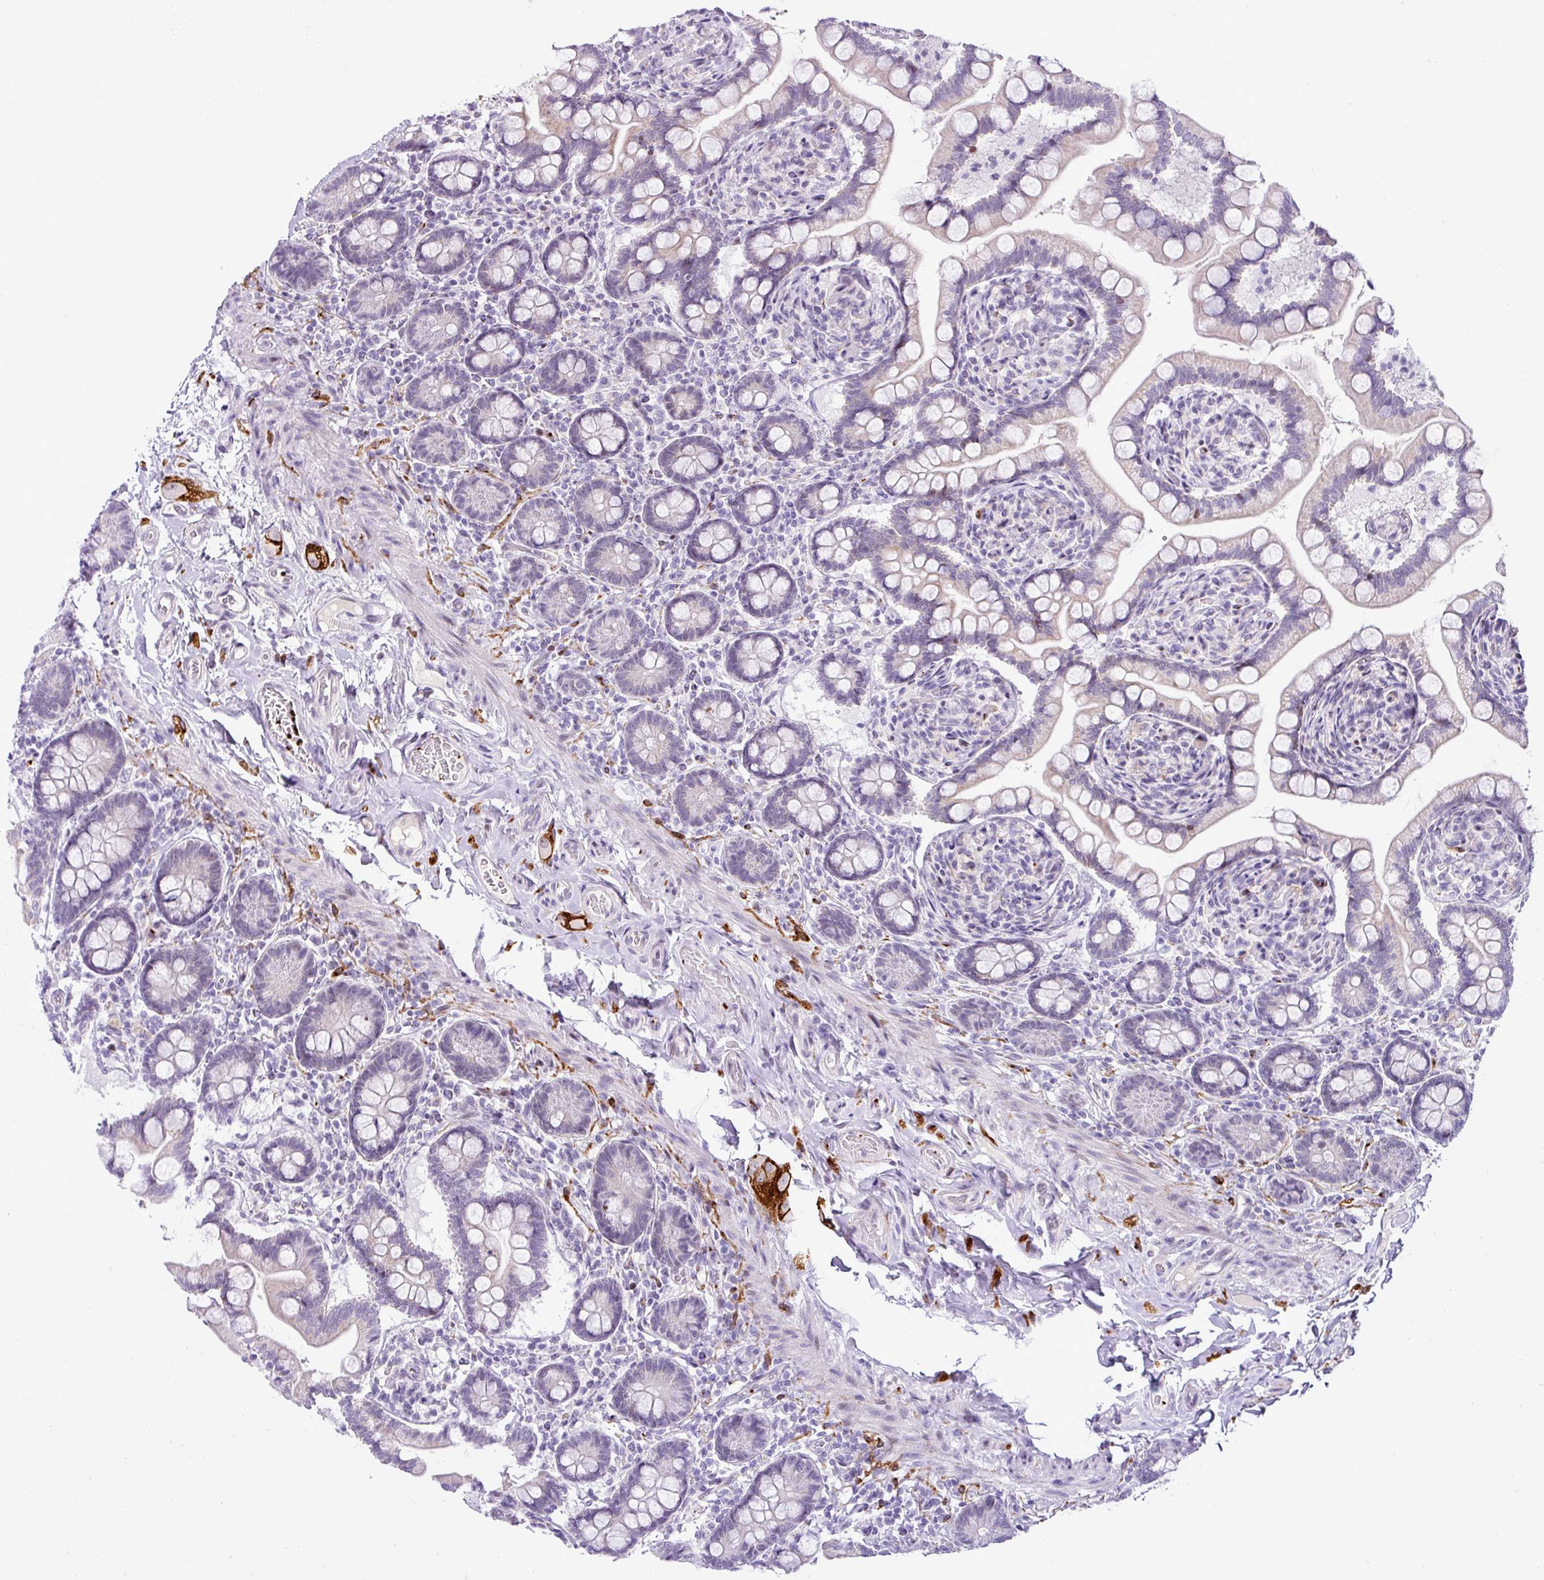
{"staining": {"intensity": "weak", "quantity": "<25%", "location": "cytoplasmic/membranous"}, "tissue": "small intestine", "cell_type": "Glandular cells", "image_type": "normal", "snomed": [{"axis": "morphology", "description": "Normal tissue, NOS"}, {"axis": "topography", "description": "Small intestine"}], "caption": "Immunohistochemistry (IHC) photomicrograph of normal human small intestine stained for a protein (brown), which displays no positivity in glandular cells.", "gene": "CMTM5", "patient": {"sex": "female", "age": 64}}